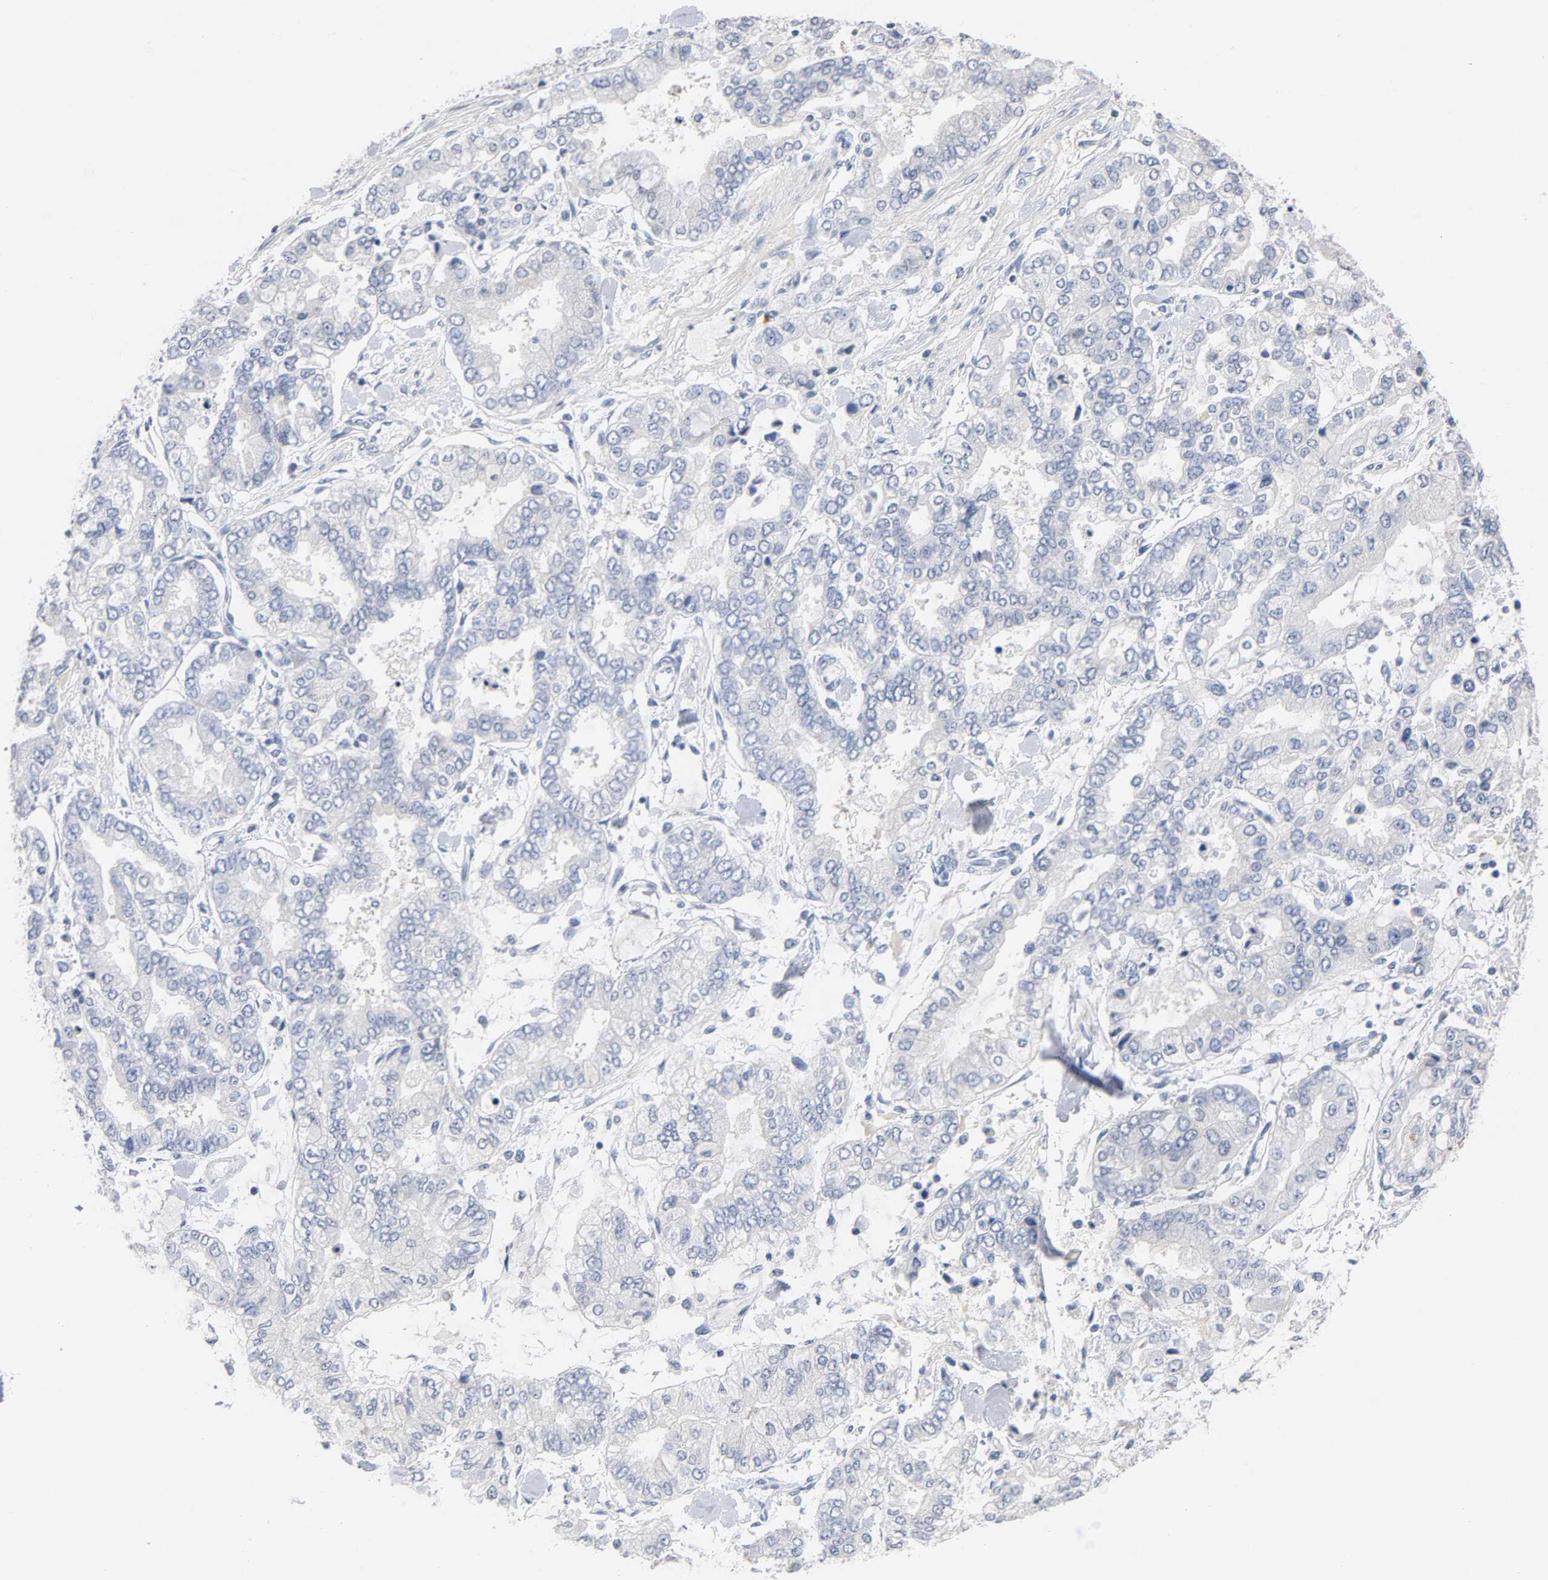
{"staining": {"intensity": "negative", "quantity": "none", "location": "none"}, "tissue": "stomach cancer", "cell_type": "Tumor cells", "image_type": "cancer", "snomed": [{"axis": "morphology", "description": "Normal tissue, NOS"}, {"axis": "morphology", "description": "Adenocarcinoma, NOS"}, {"axis": "topography", "description": "Stomach, upper"}, {"axis": "topography", "description": "Stomach"}], "caption": "DAB (3,3'-diaminobenzidine) immunohistochemical staining of human stomach cancer reveals no significant positivity in tumor cells.", "gene": "ZCCHC13", "patient": {"sex": "male", "age": 76}}